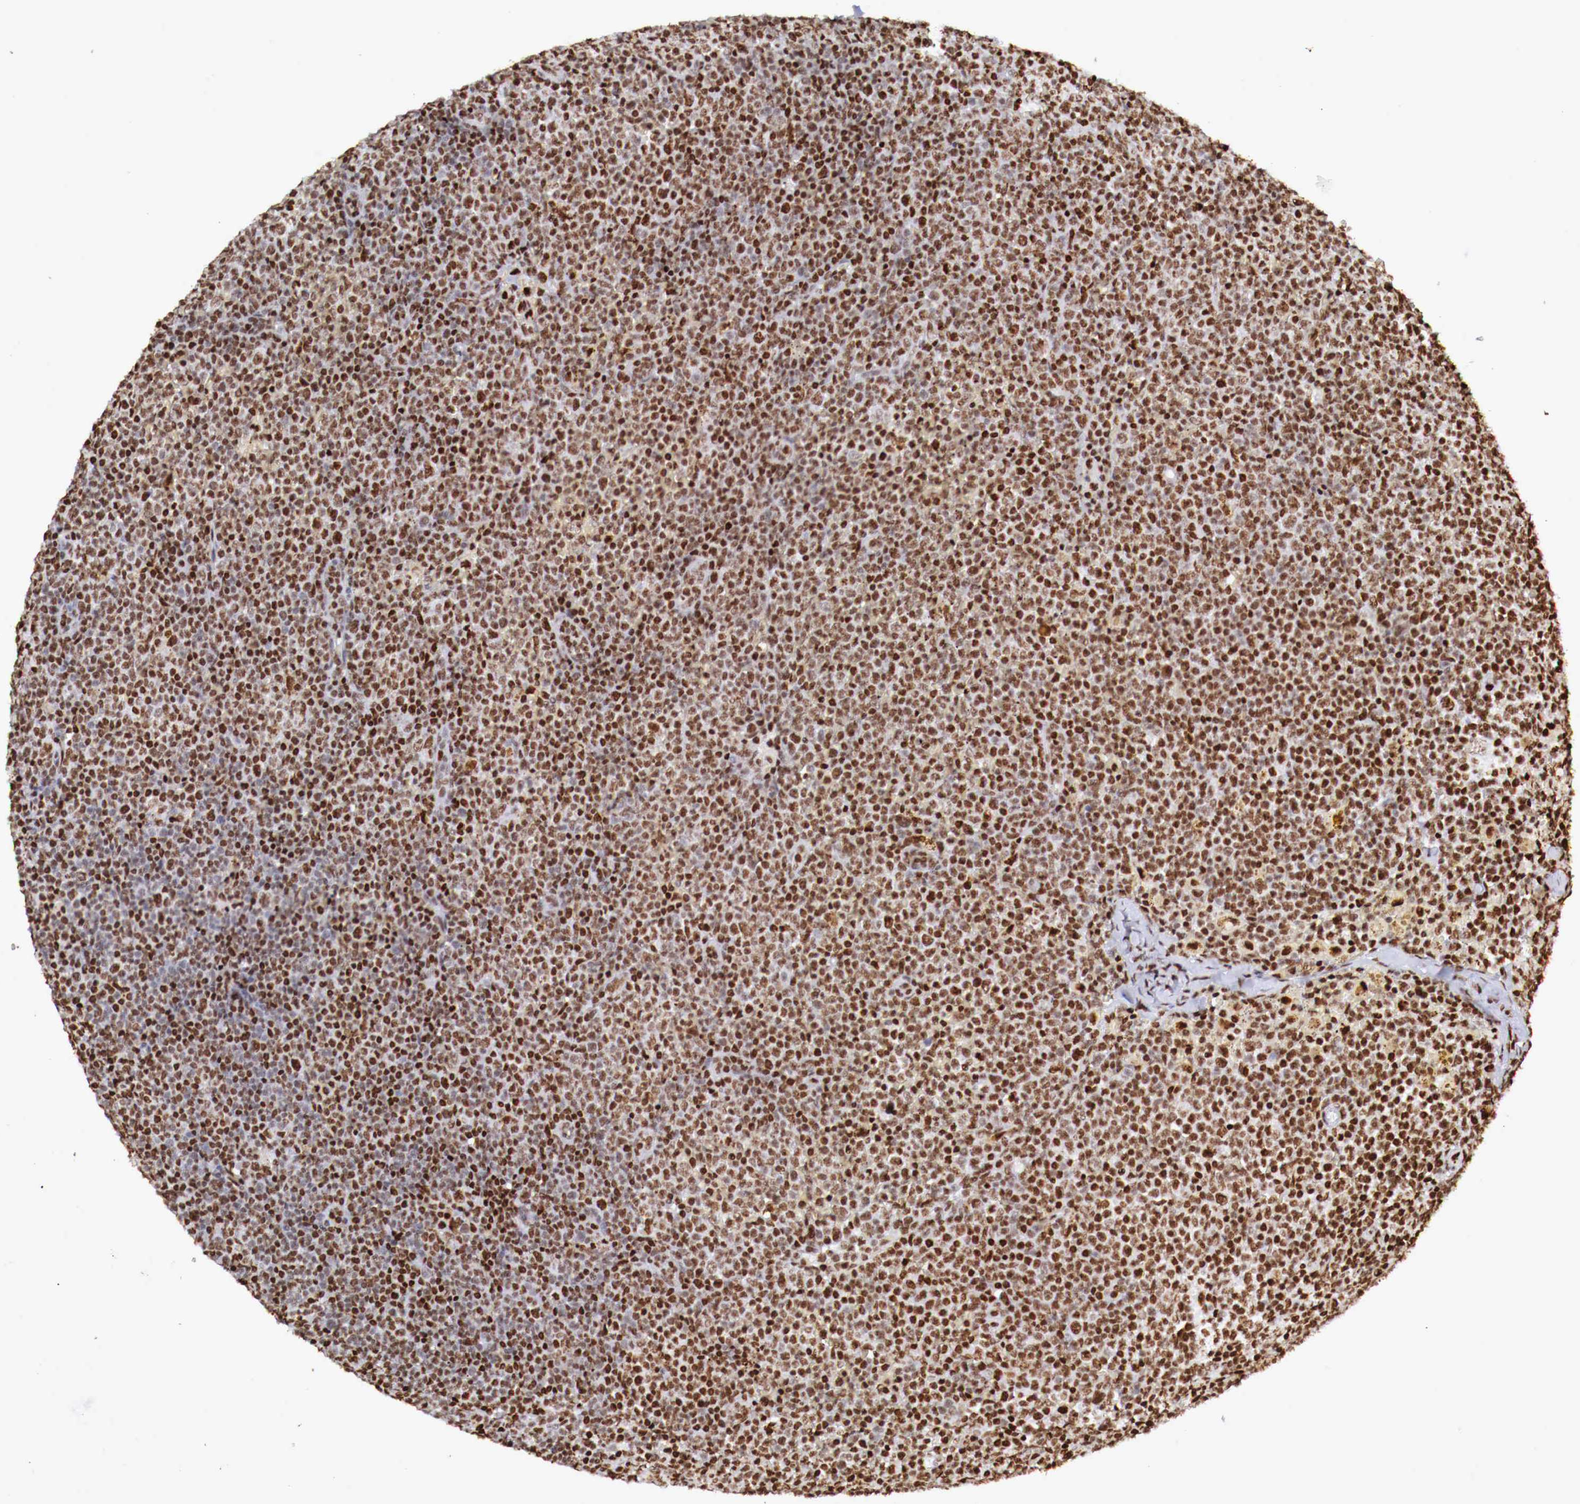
{"staining": {"intensity": "strong", "quantity": ">75%", "location": "nuclear"}, "tissue": "lymphoma", "cell_type": "Tumor cells", "image_type": "cancer", "snomed": [{"axis": "morphology", "description": "Malignant lymphoma, non-Hodgkin's type, Low grade"}, {"axis": "topography", "description": "Lymph node"}], "caption": "Strong nuclear positivity for a protein is present in approximately >75% of tumor cells of malignant lymphoma, non-Hodgkin's type (low-grade) using immunohistochemistry.", "gene": "MAX", "patient": {"sex": "male", "age": 50}}